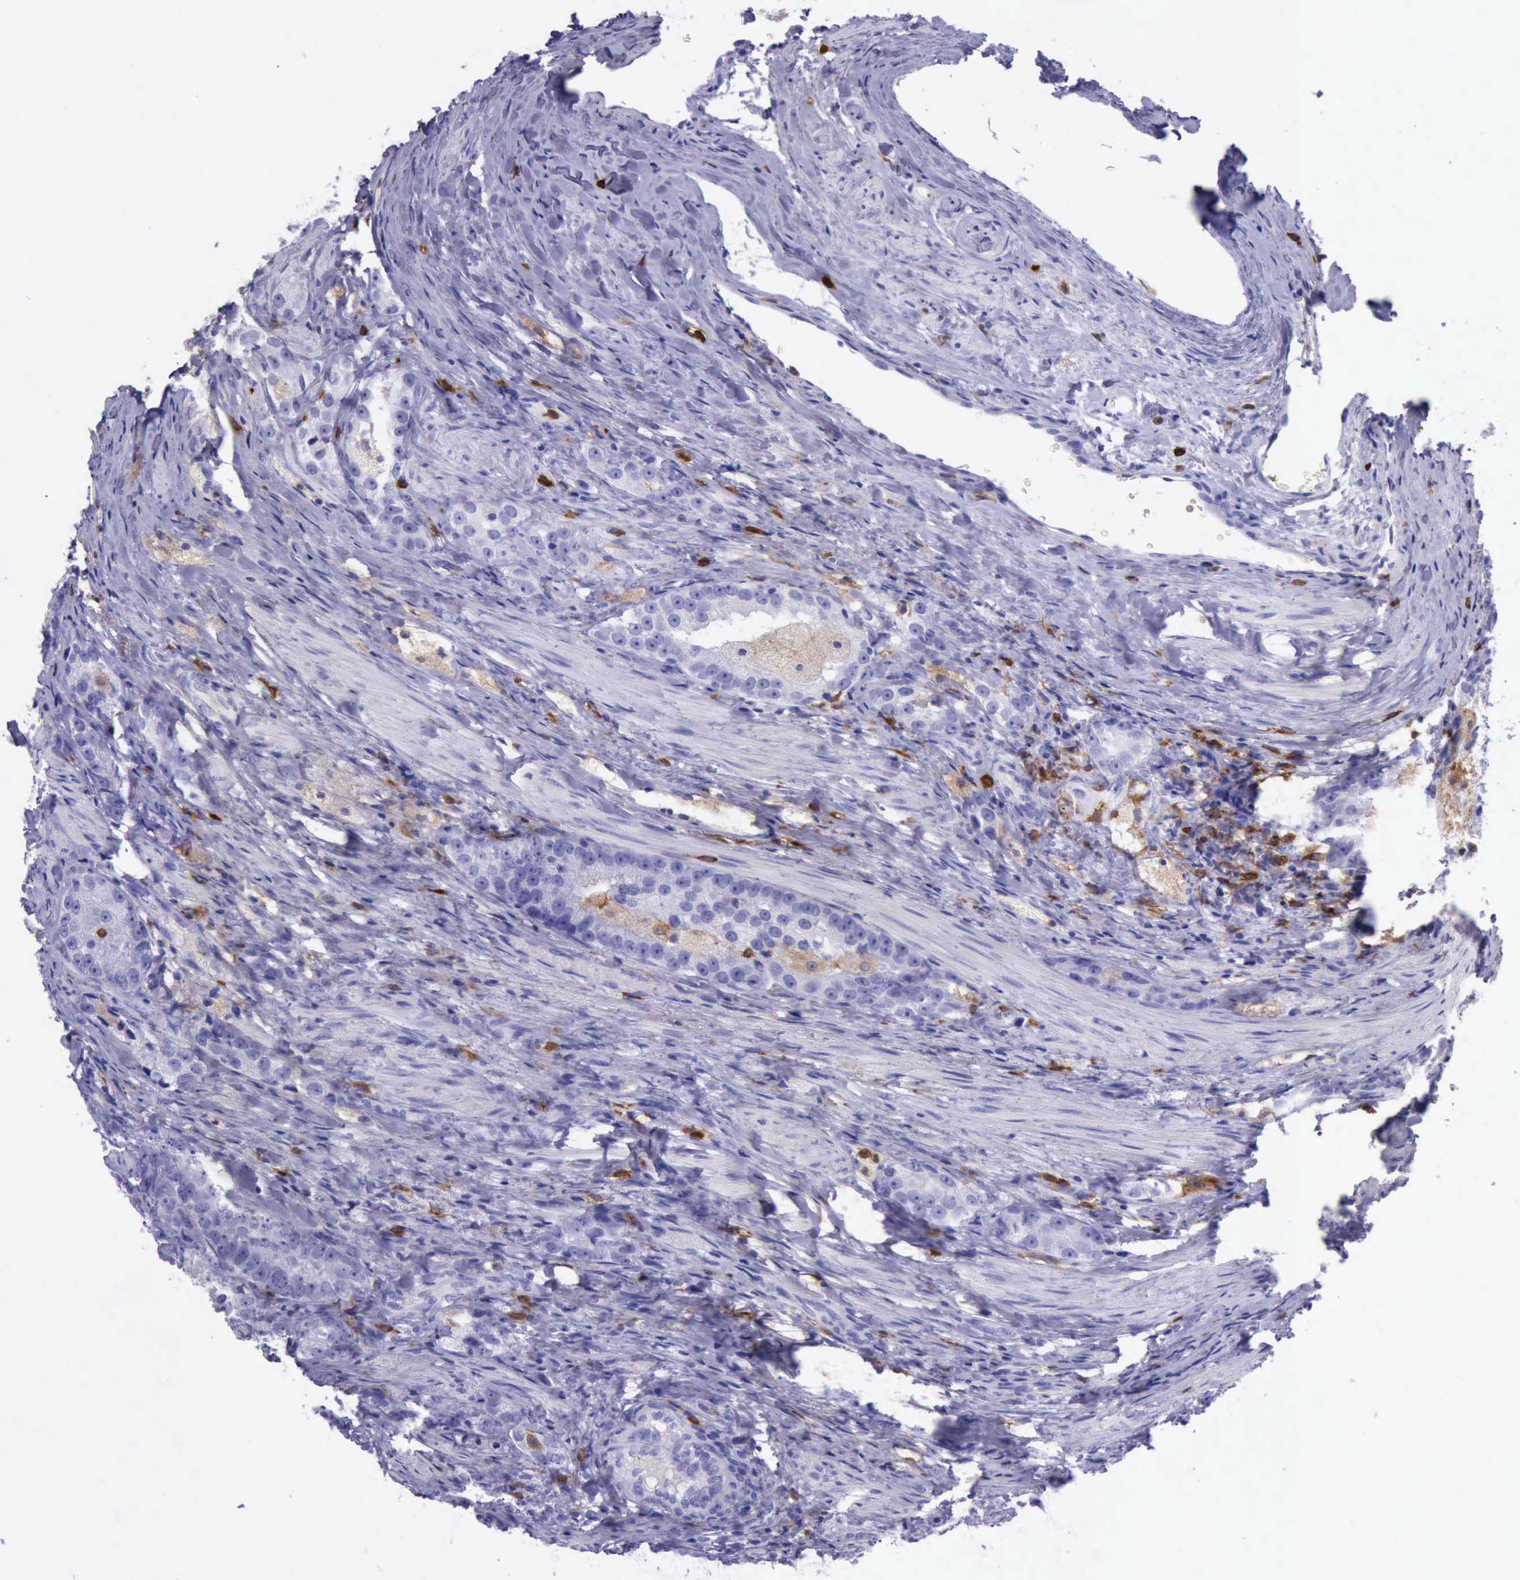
{"staining": {"intensity": "negative", "quantity": "none", "location": "none"}, "tissue": "prostate cancer", "cell_type": "Tumor cells", "image_type": "cancer", "snomed": [{"axis": "morphology", "description": "Adenocarcinoma, High grade"}, {"axis": "topography", "description": "Prostate"}], "caption": "Human prostate cancer (adenocarcinoma (high-grade)) stained for a protein using immunohistochemistry demonstrates no expression in tumor cells.", "gene": "BTK", "patient": {"sex": "male", "age": 63}}